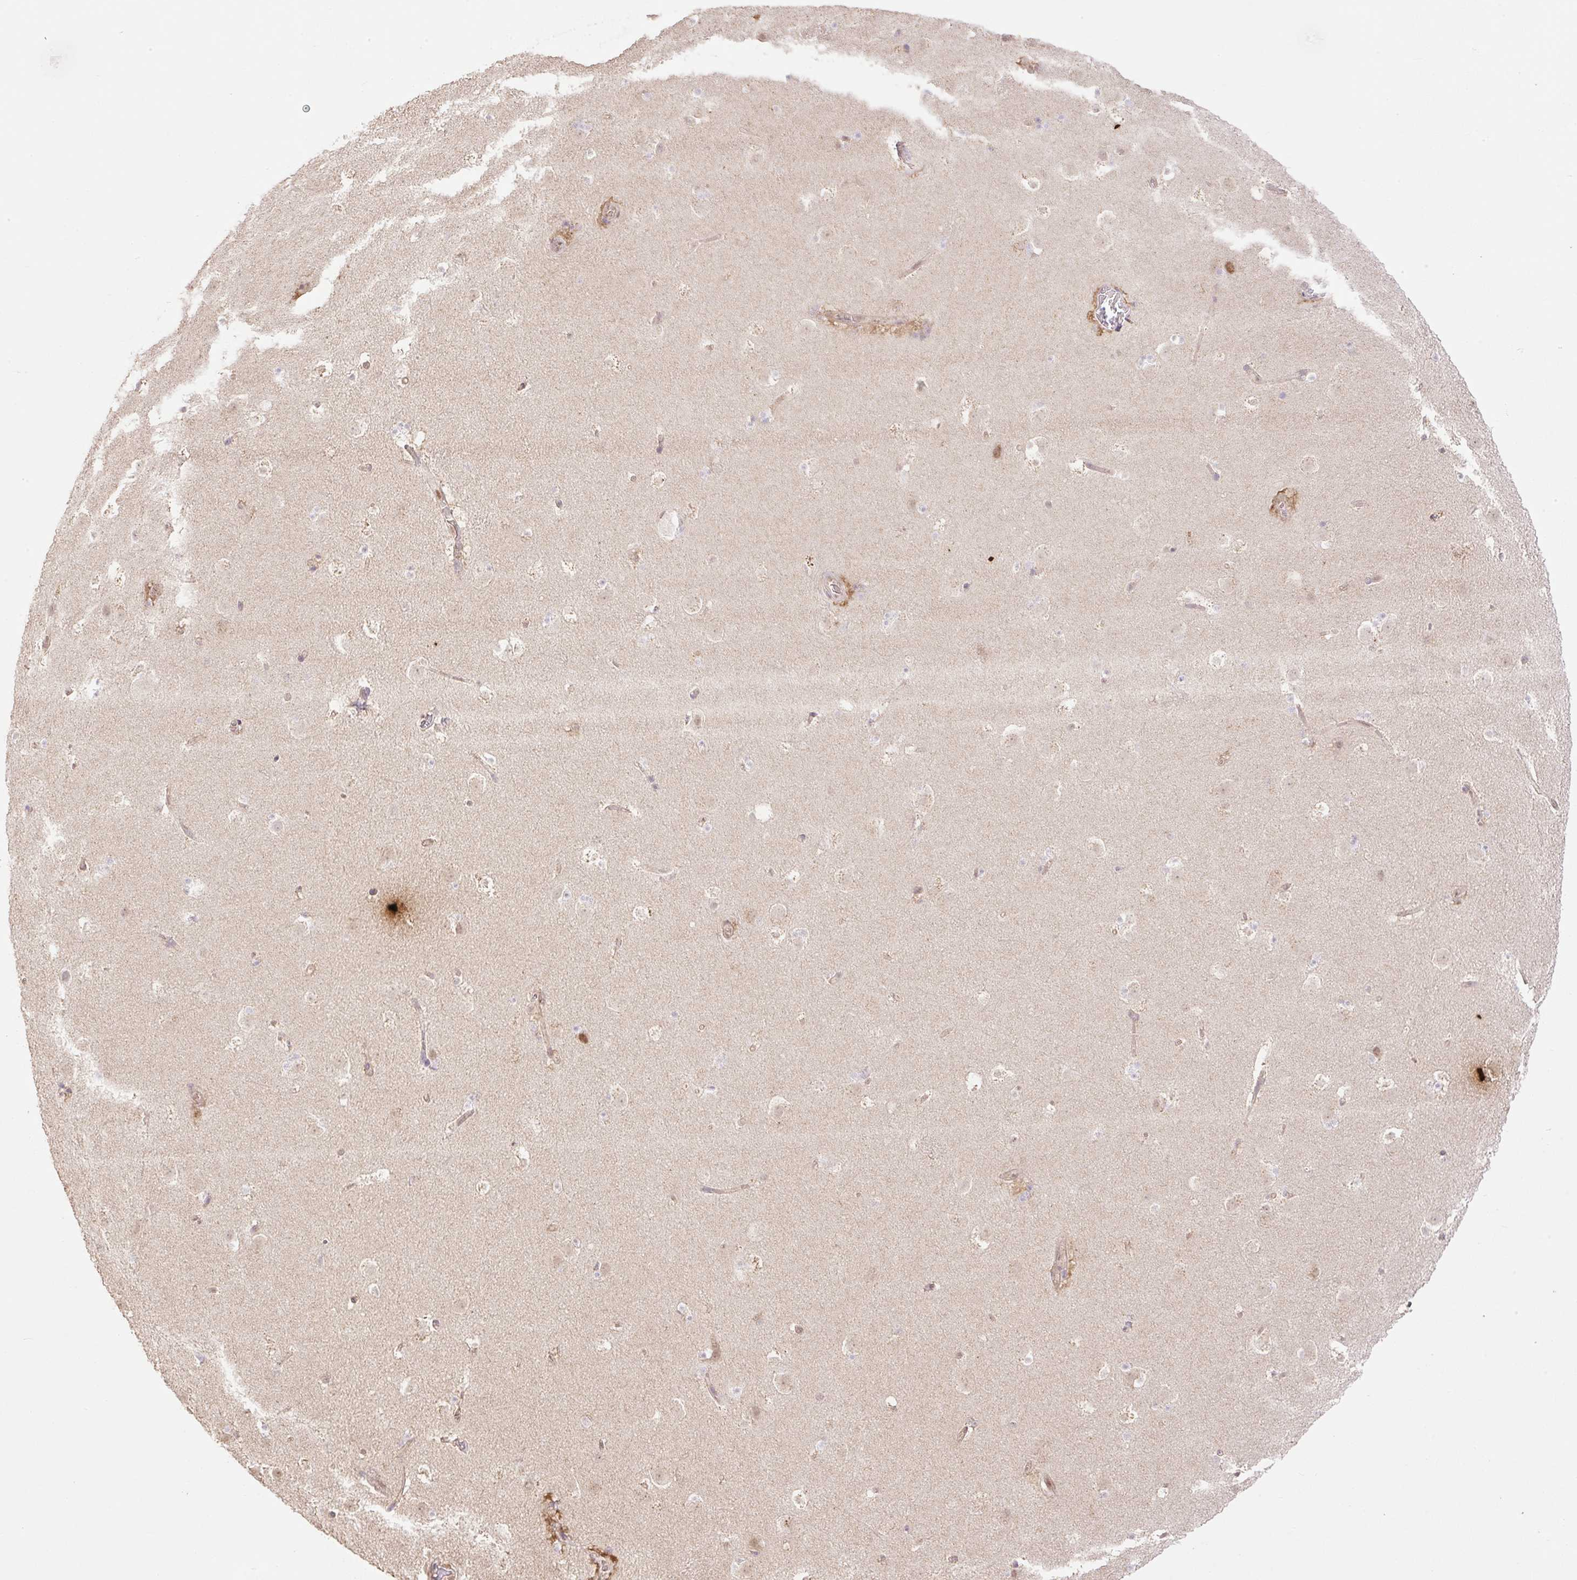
{"staining": {"intensity": "negative", "quantity": "none", "location": "none"}, "tissue": "caudate", "cell_type": "Glial cells", "image_type": "normal", "snomed": [{"axis": "morphology", "description": "Normal tissue, NOS"}, {"axis": "topography", "description": "Lateral ventricle wall"}], "caption": "A micrograph of caudate stained for a protein reveals no brown staining in glial cells.", "gene": "VPS25", "patient": {"sex": "male", "age": 37}}